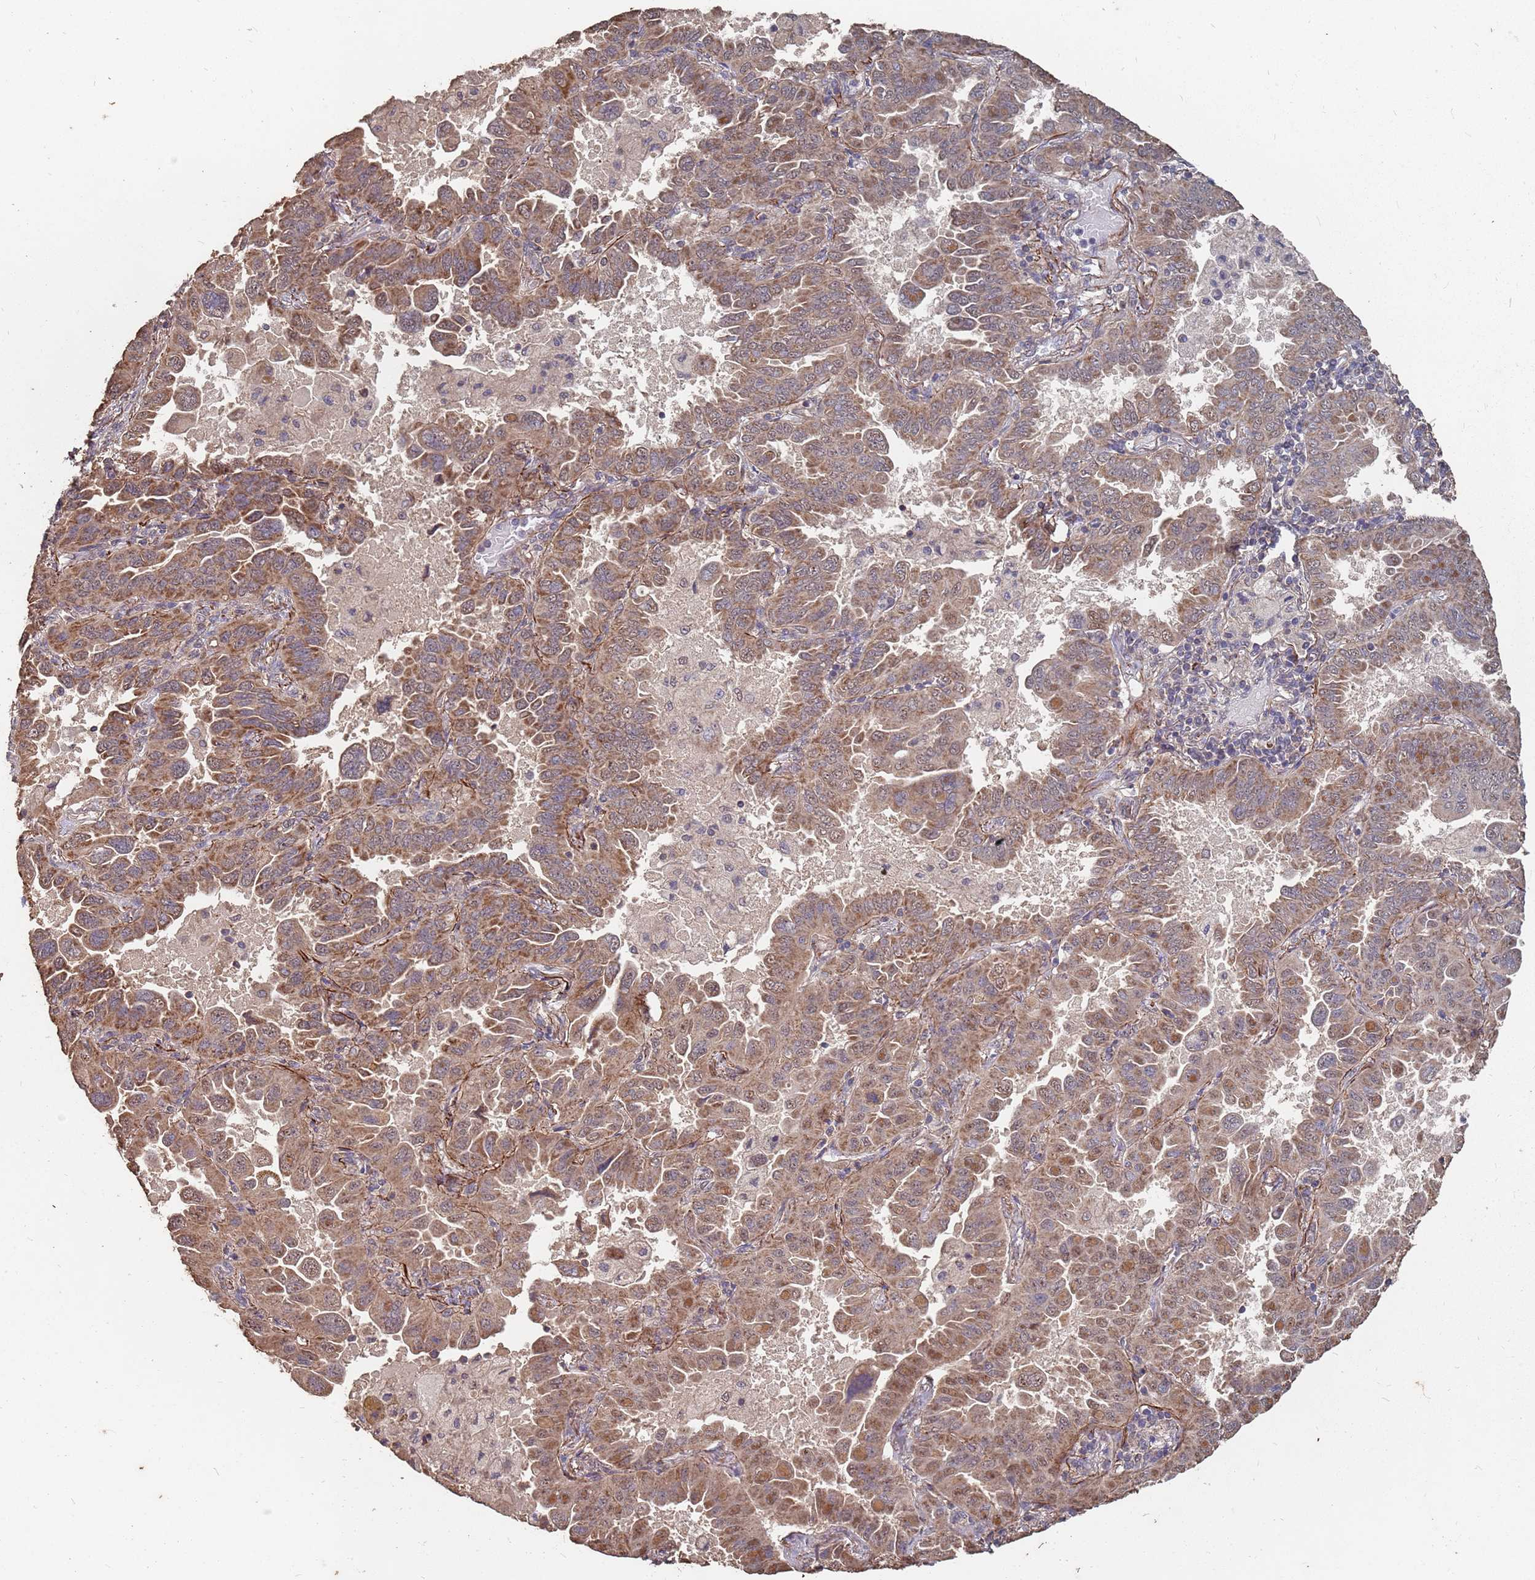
{"staining": {"intensity": "moderate", "quantity": ">75%", "location": "cytoplasmic/membranous"}, "tissue": "lung cancer", "cell_type": "Tumor cells", "image_type": "cancer", "snomed": [{"axis": "morphology", "description": "Adenocarcinoma, NOS"}, {"axis": "topography", "description": "Lung"}], "caption": "Adenocarcinoma (lung) tissue reveals moderate cytoplasmic/membranous expression in about >75% of tumor cells", "gene": "PRORP", "patient": {"sex": "male", "age": 64}}